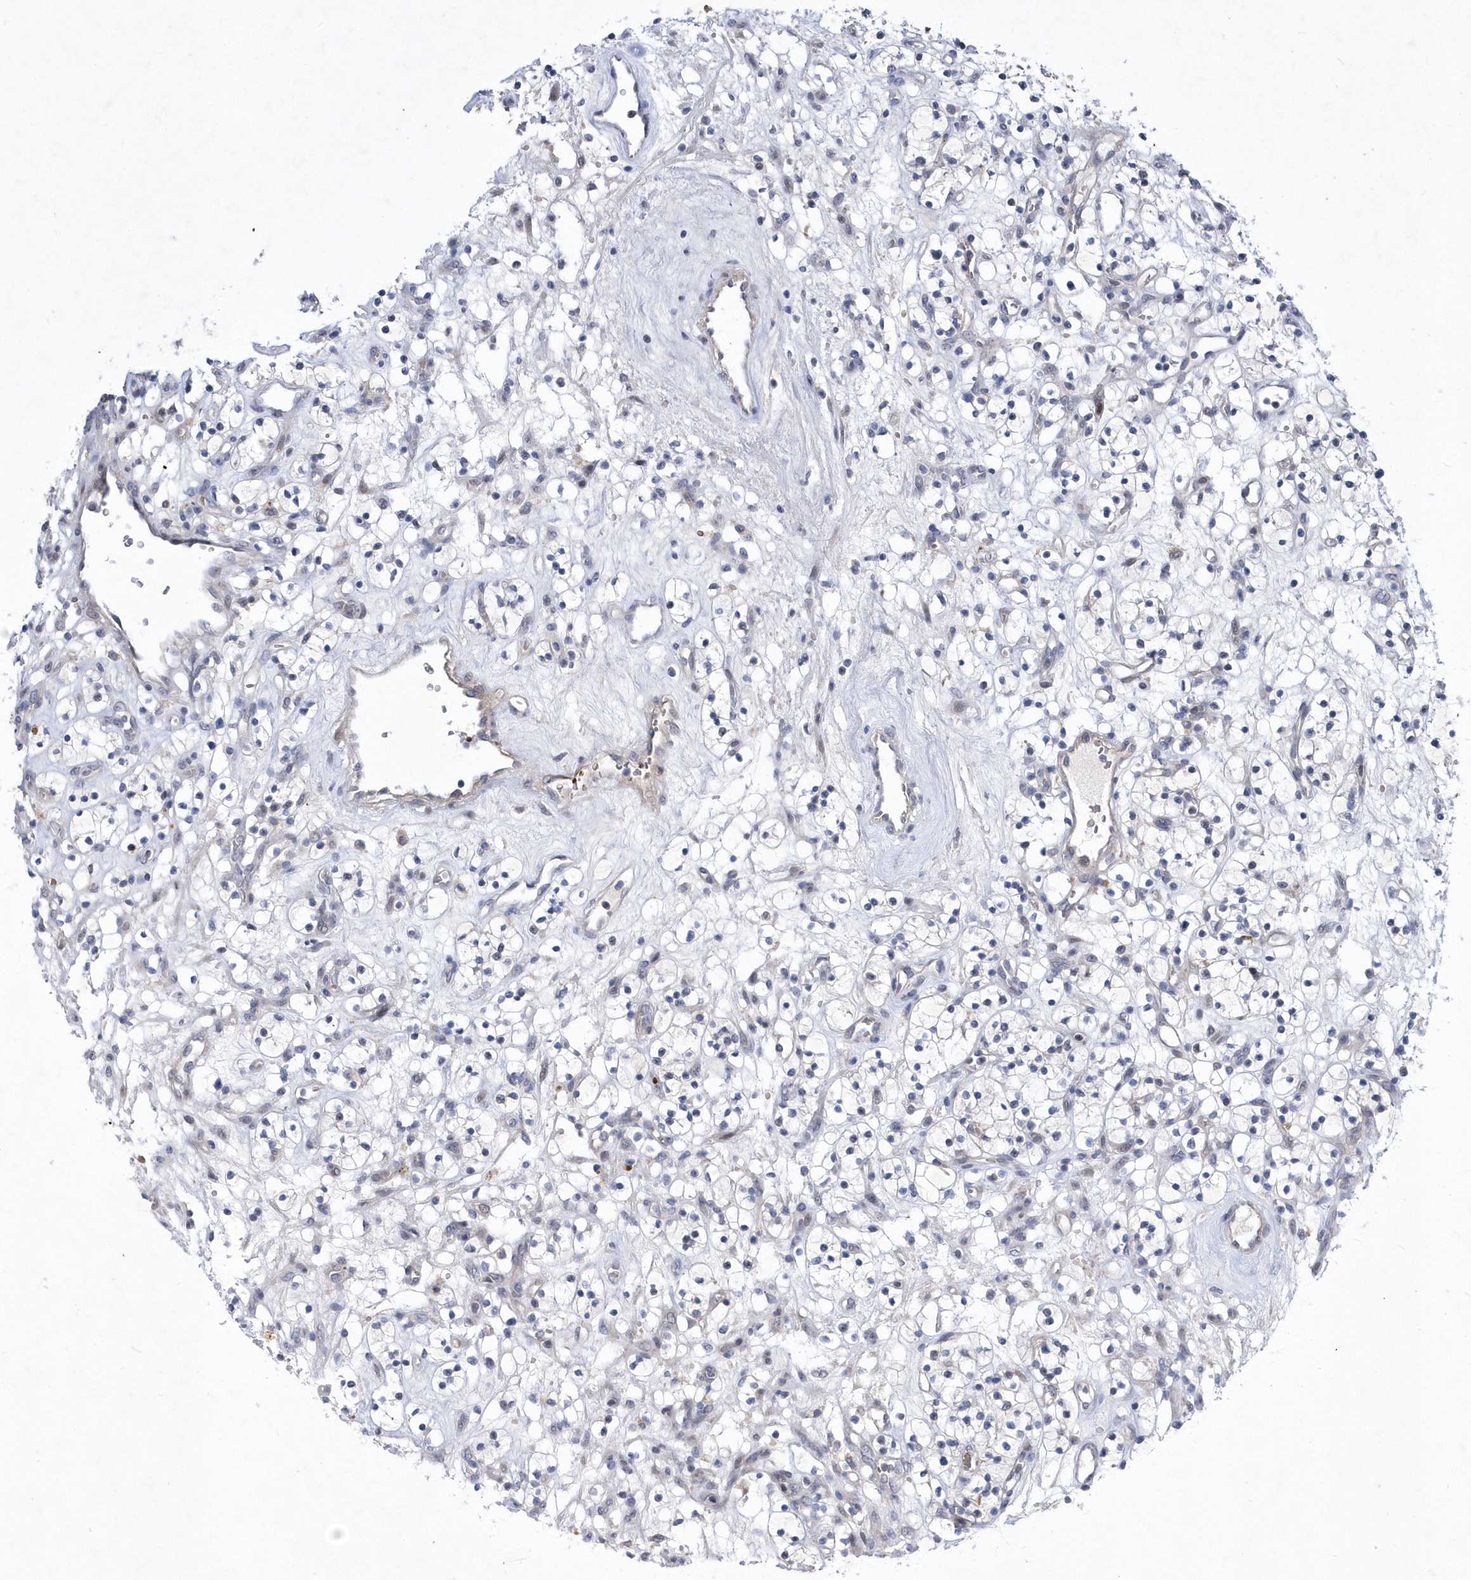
{"staining": {"intensity": "negative", "quantity": "none", "location": "none"}, "tissue": "renal cancer", "cell_type": "Tumor cells", "image_type": "cancer", "snomed": [{"axis": "morphology", "description": "Adenocarcinoma, NOS"}, {"axis": "topography", "description": "Kidney"}], "caption": "The IHC histopathology image has no significant positivity in tumor cells of renal adenocarcinoma tissue. (Immunohistochemistry, brightfield microscopy, high magnification).", "gene": "ZNF875", "patient": {"sex": "female", "age": 57}}